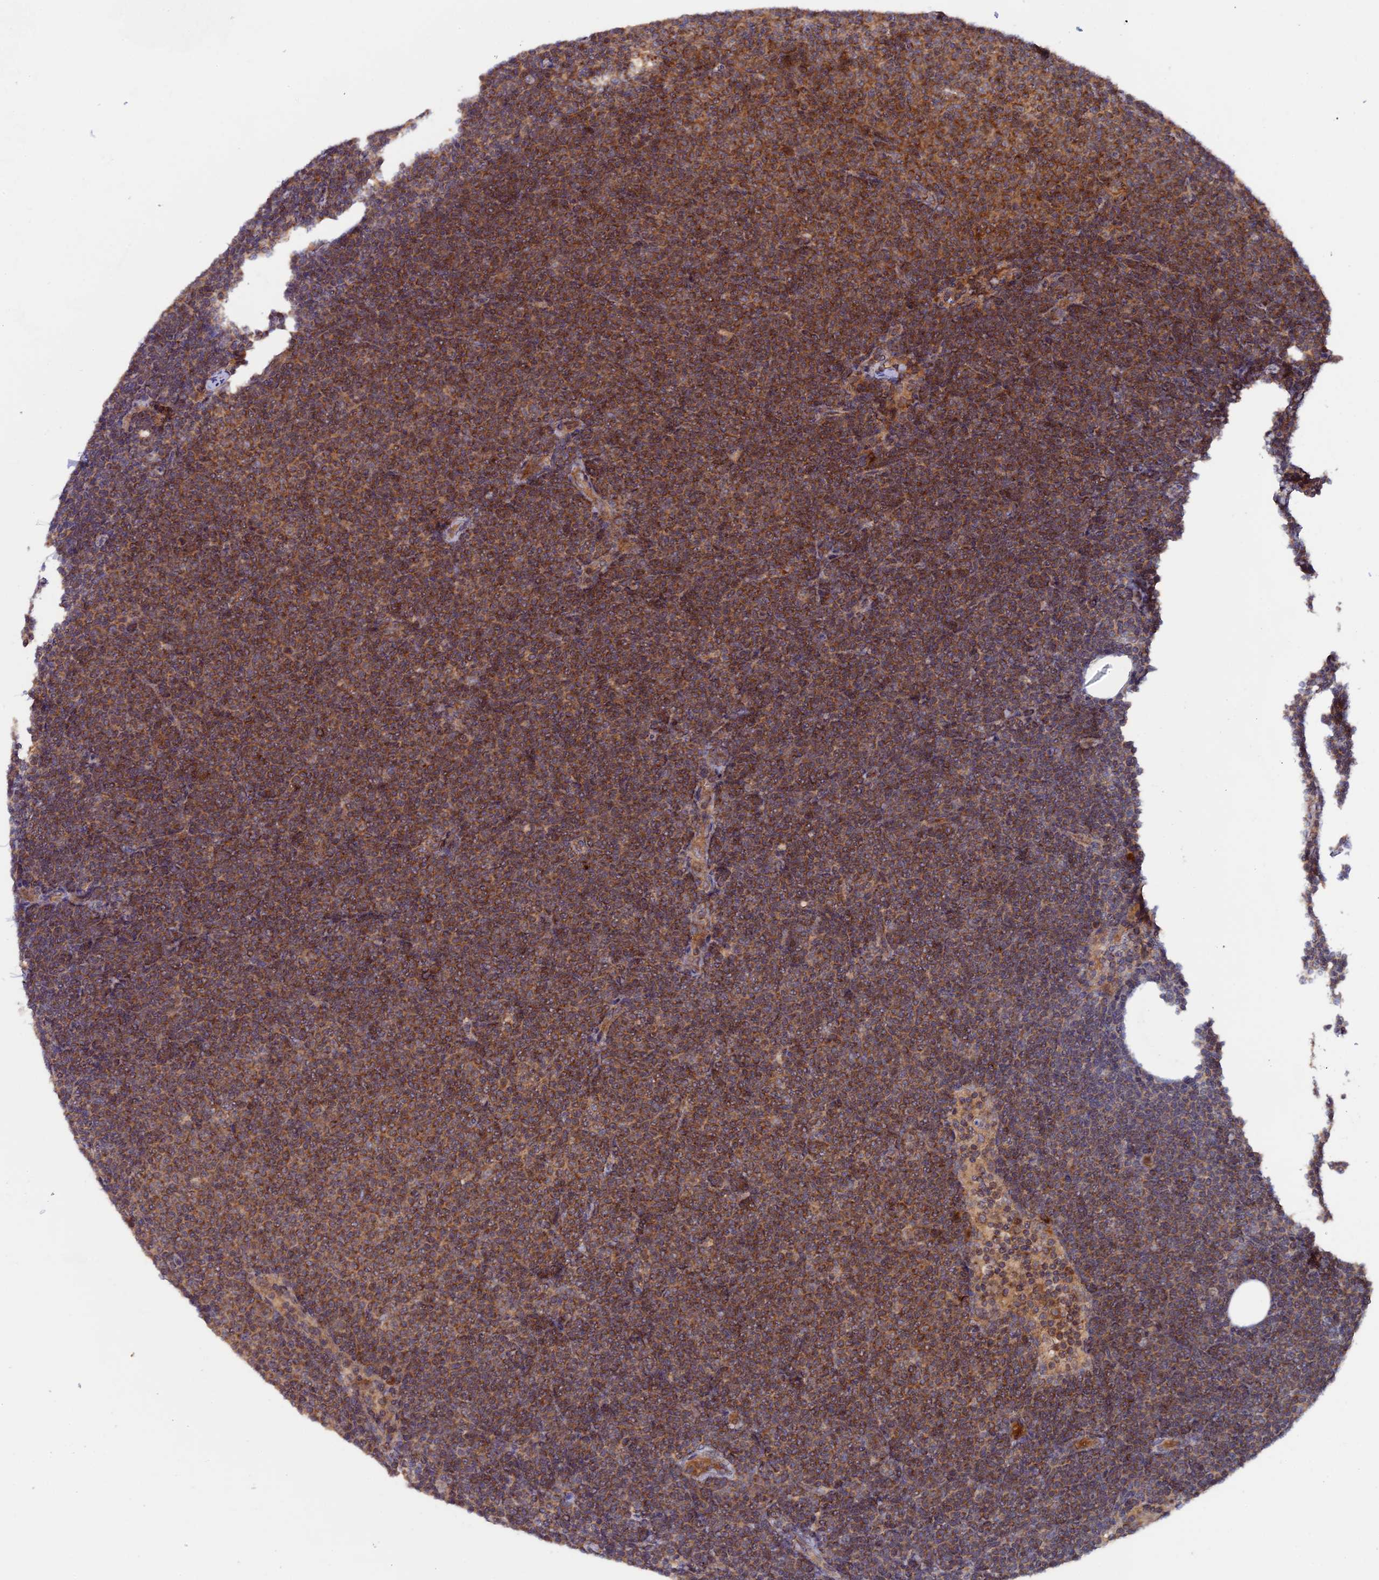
{"staining": {"intensity": "moderate", "quantity": ">75%", "location": "cytoplasmic/membranous"}, "tissue": "lymphoma", "cell_type": "Tumor cells", "image_type": "cancer", "snomed": [{"axis": "morphology", "description": "Malignant lymphoma, non-Hodgkin's type, Low grade"}, {"axis": "topography", "description": "Lymph node"}], "caption": "Protein analysis of lymphoma tissue demonstrates moderate cytoplasmic/membranous positivity in about >75% of tumor cells.", "gene": "RAB15", "patient": {"sex": "female", "age": 53}}